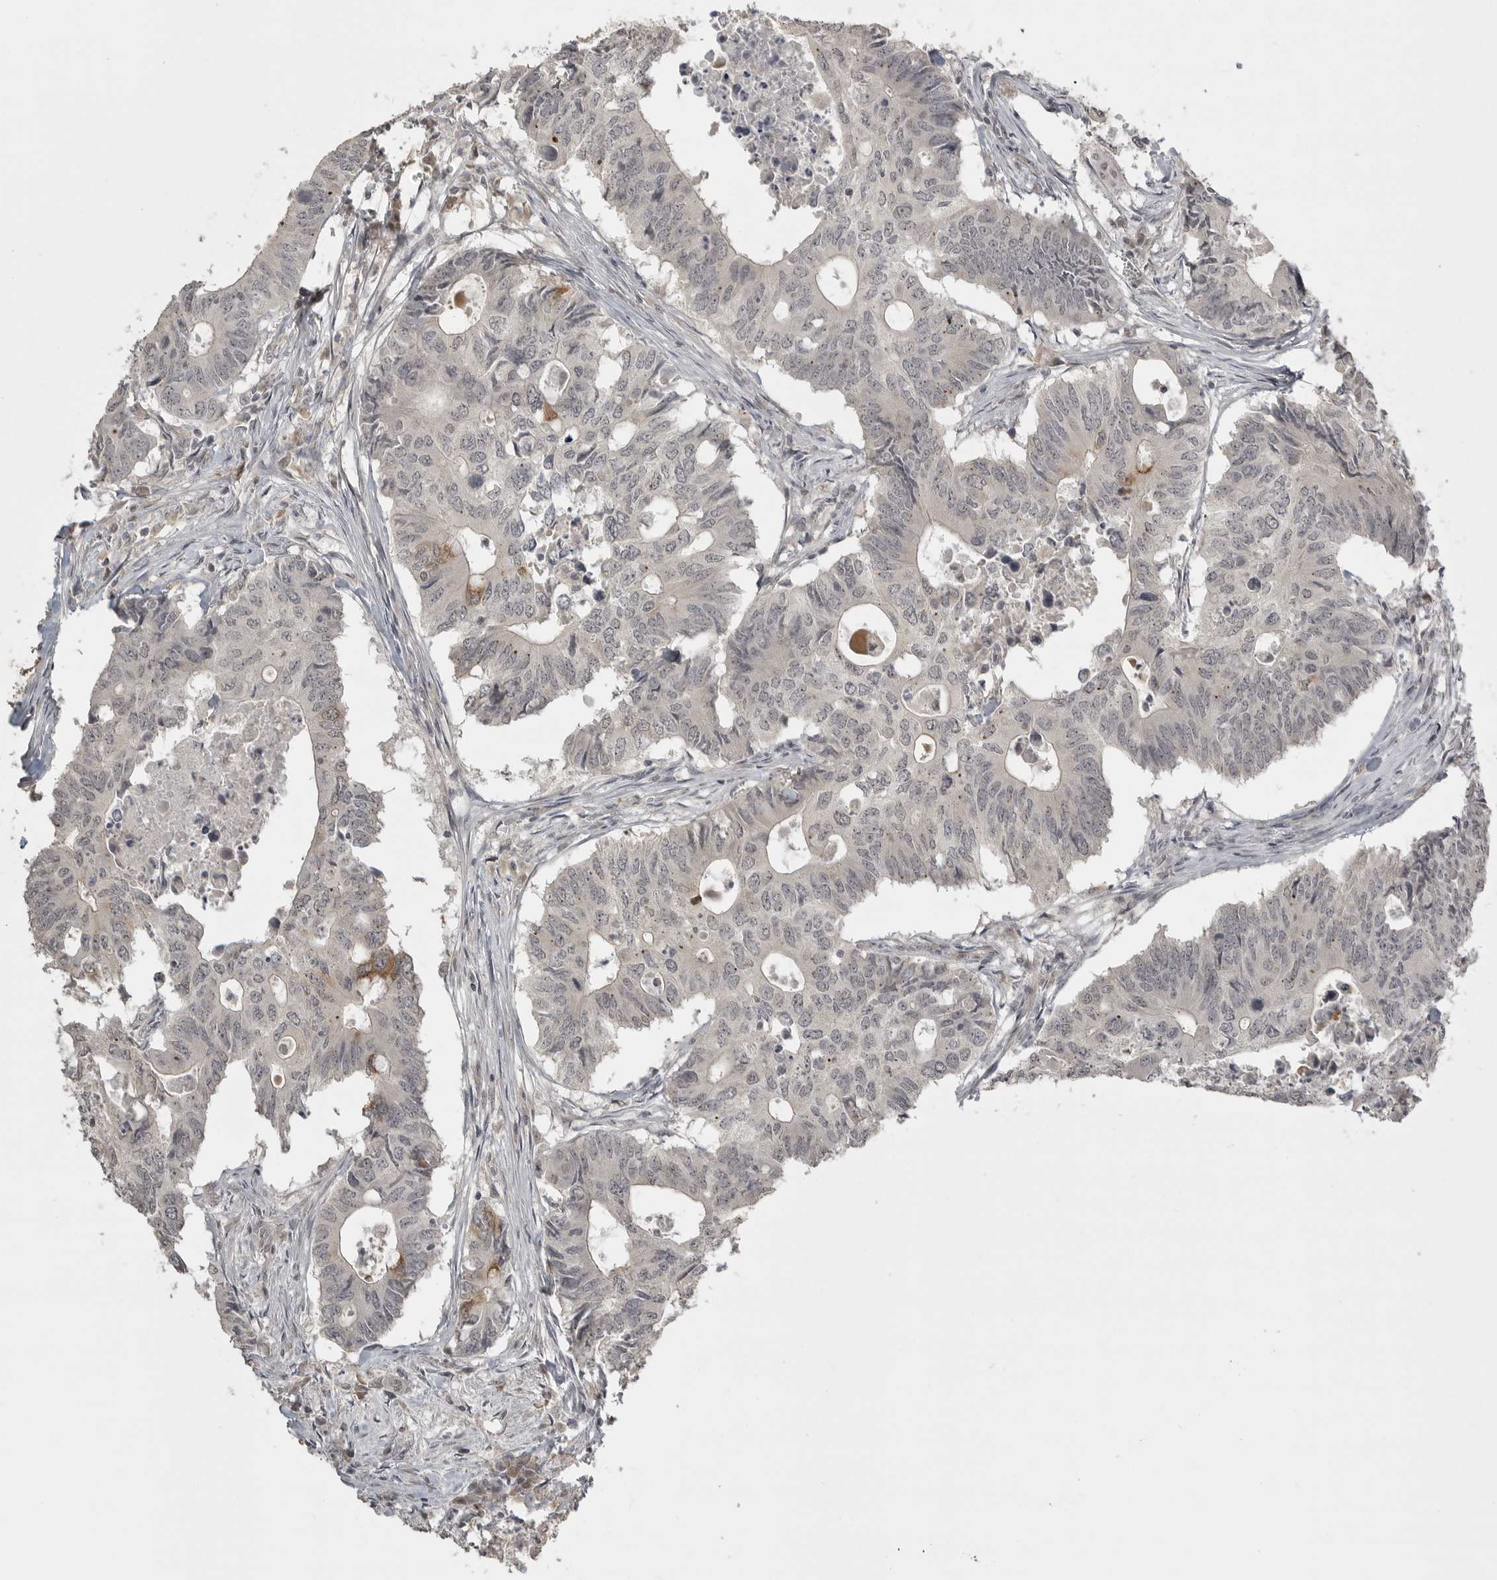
{"staining": {"intensity": "negative", "quantity": "none", "location": "none"}, "tissue": "colorectal cancer", "cell_type": "Tumor cells", "image_type": "cancer", "snomed": [{"axis": "morphology", "description": "Adenocarcinoma, NOS"}, {"axis": "topography", "description": "Colon"}], "caption": "An immunohistochemistry (IHC) micrograph of adenocarcinoma (colorectal) is shown. There is no staining in tumor cells of adenocarcinoma (colorectal).", "gene": "SMG8", "patient": {"sex": "male", "age": 71}}